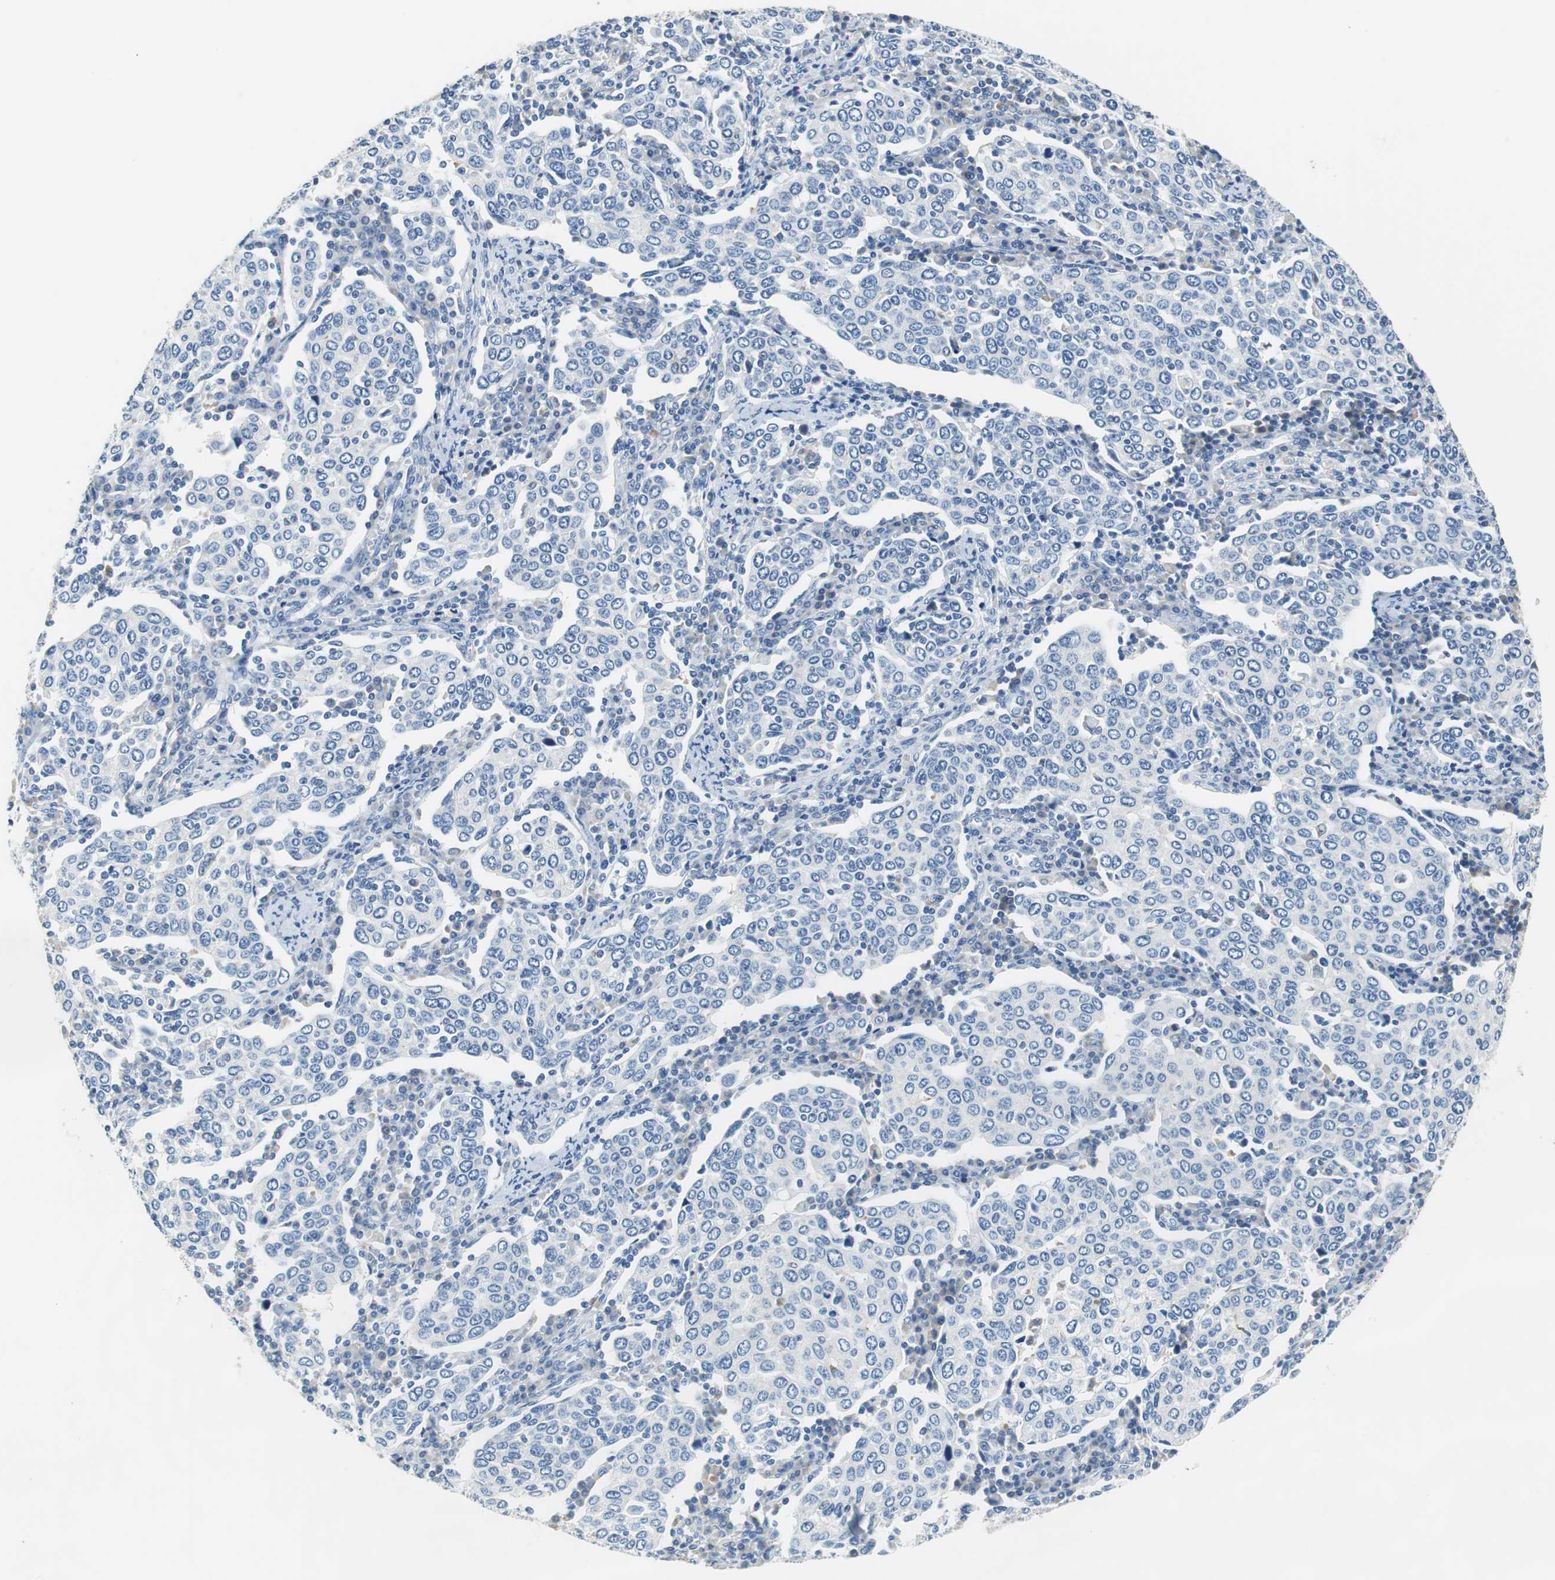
{"staining": {"intensity": "negative", "quantity": "none", "location": "none"}, "tissue": "cervical cancer", "cell_type": "Tumor cells", "image_type": "cancer", "snomed": [{"axis": "morphology", "description": "Squamous cell carcinoma, NOS"}, {"axis": "topography", "description": "Cervix"}], "caption": "DAB immunohistochemical staining of human cervical cancer (squamous cell carcinoma) reveals no significant positivity in tumor cells.", "gene": "TEX264", "patient": {"sex": "female", "age": 40}}